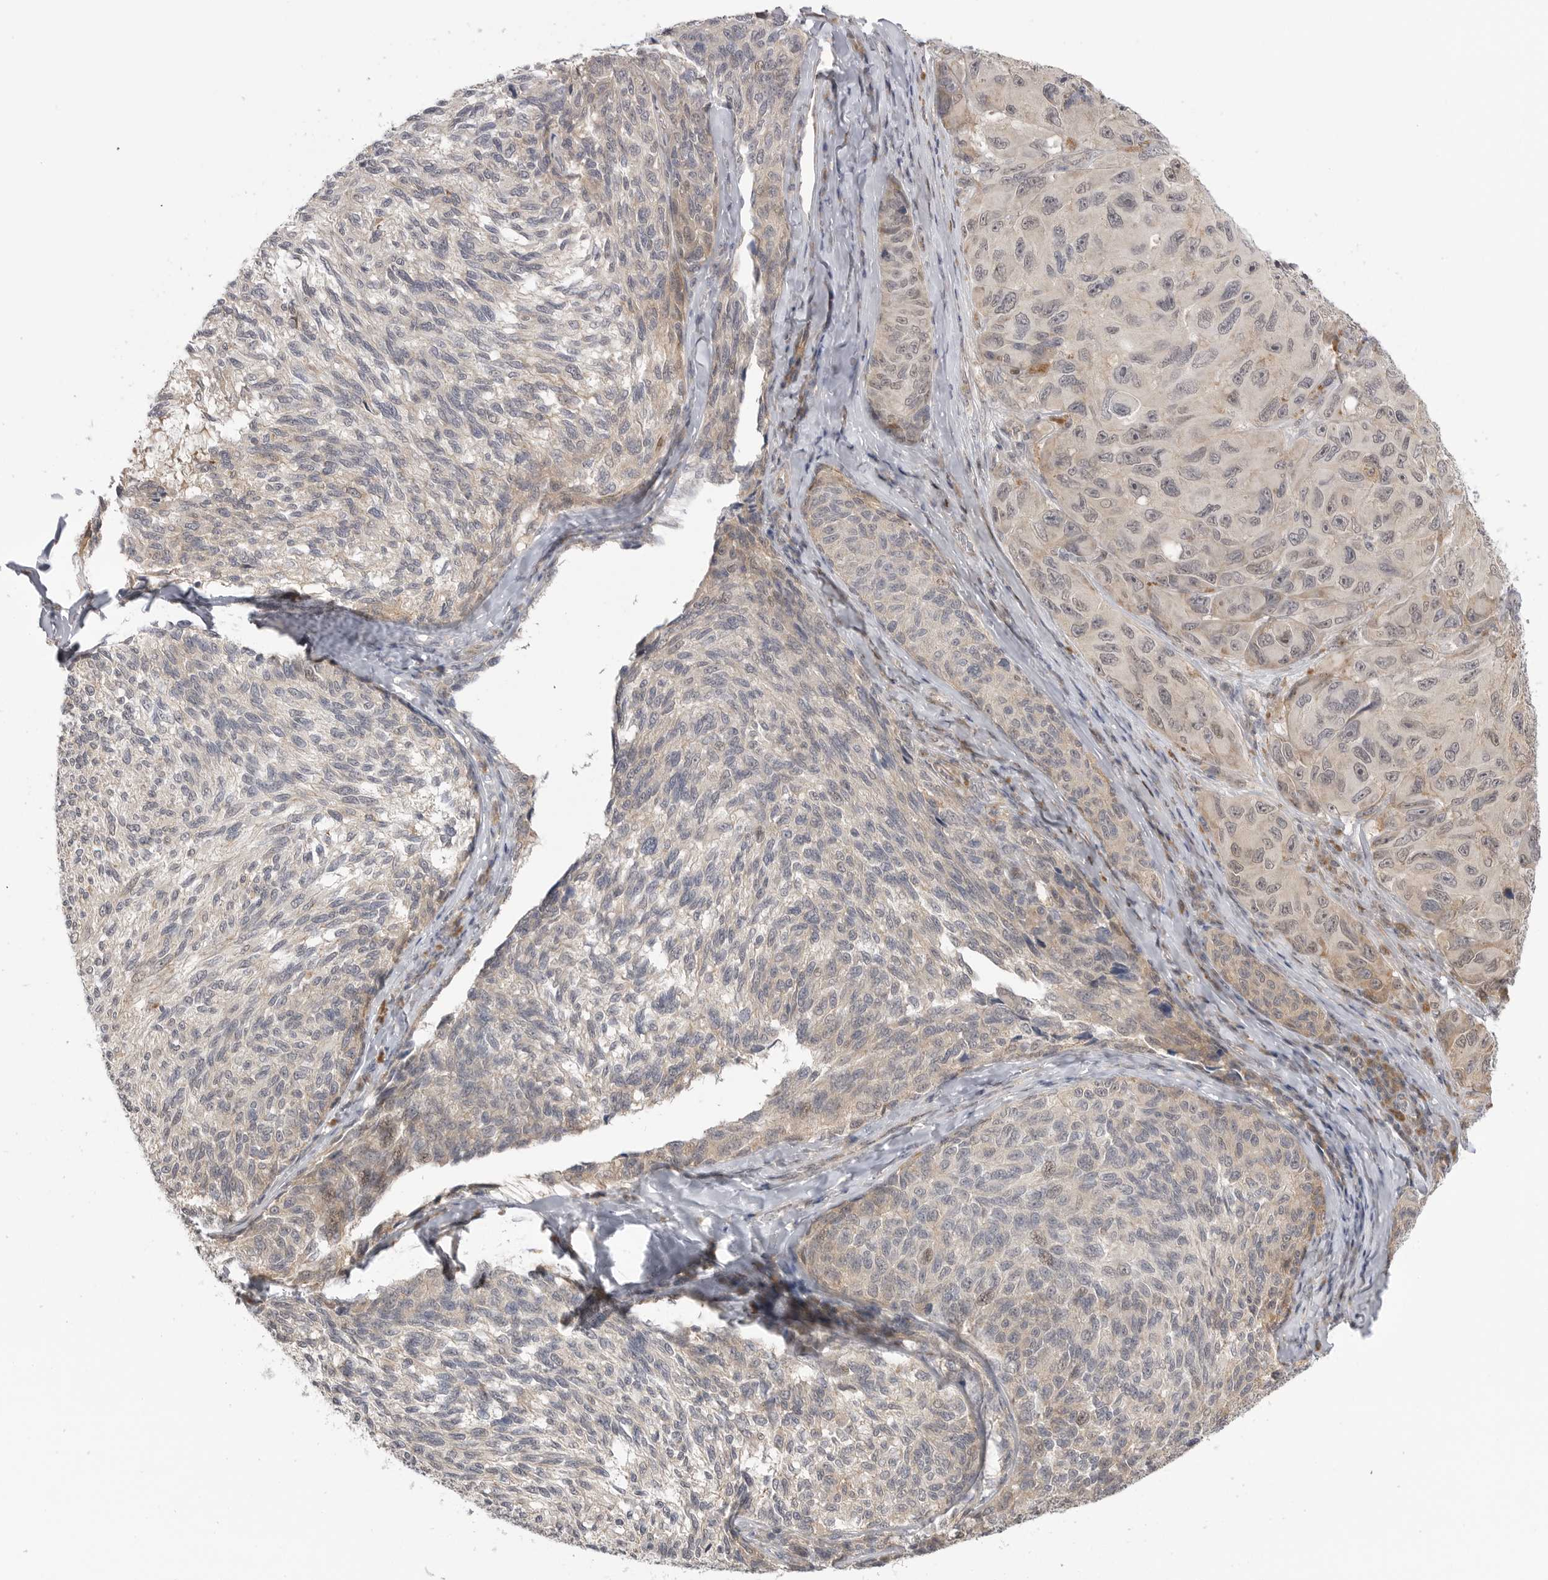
{"staining": {"intensity": "negative", "quantity": "none", "location": "none"}, "tissue": "melanoma", "cell_type": "Tumor cells", "image_type": "cancer", "snomed": [{"axis": "morphology", "description": "Malignant melanoma, NOS"}, {"axis": "topography", "description": "Skin"}], "caption": "Melanoma was stained to show a protein in brown. There is no significant staining in tumor cells.", "gene": "GGT6", "patient": {"sex": "female", "age": 73}}